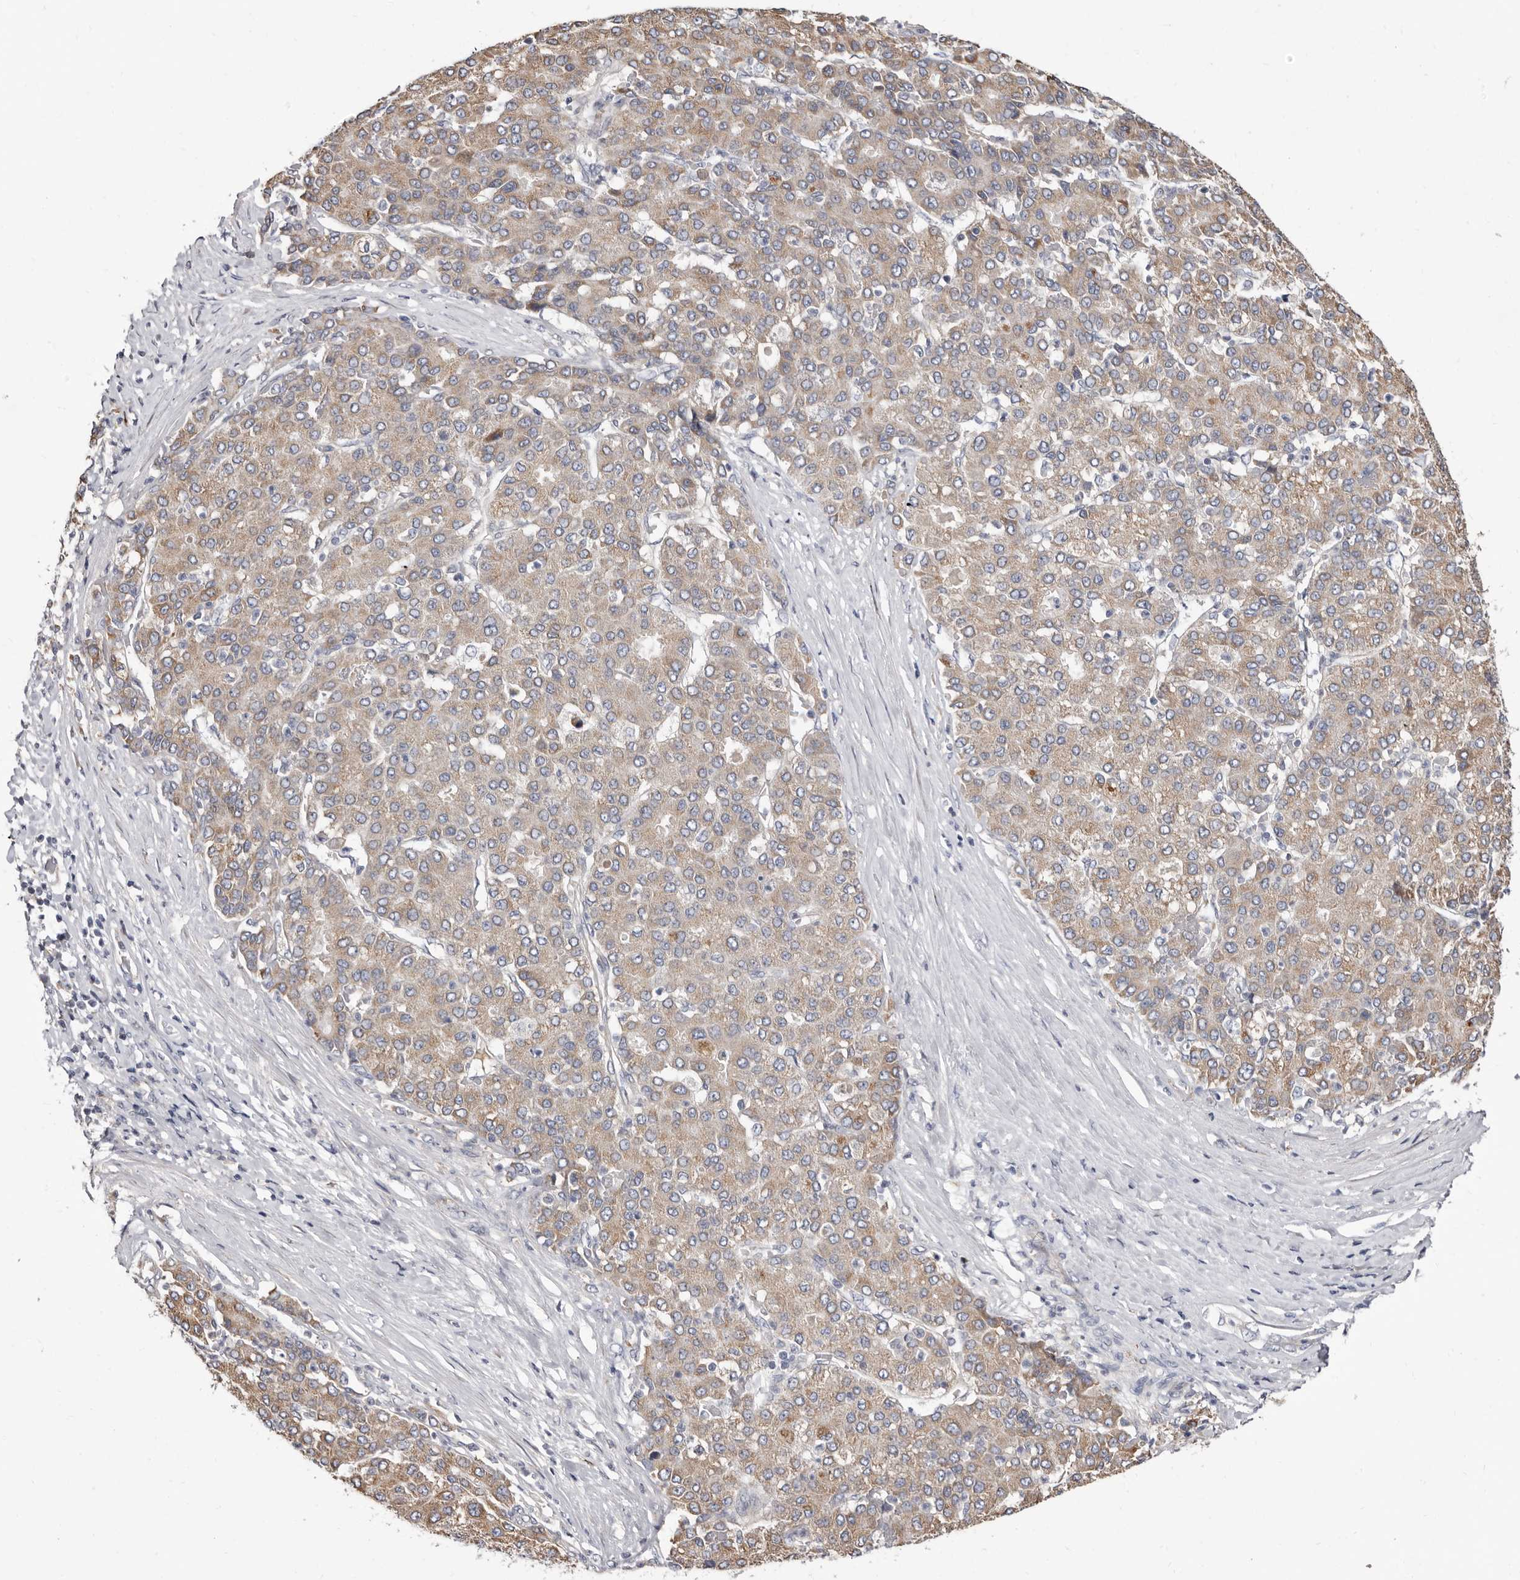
{"staining": {"intensity": "weak", "quantity": ">75%", "location": "cytoplasmic/membranous"}, "tissue": "liver cancer", "cell_type": "Tumor cells", "image_type": "cancer", "snomed": [{"axis": "morphology", "description": "Carcinoma, Hepatocellular, NOS"}, {"axis": "topography", "description": "Liver"}], "caption": "The image reveals a brown stain indicating the presence of a protein in the cytoplasmic/membranous of tumor cells in hepatocellular carcinoma (liver).", "gene": "ASIC5", "patient": {"sex": "male", "age": 65}}